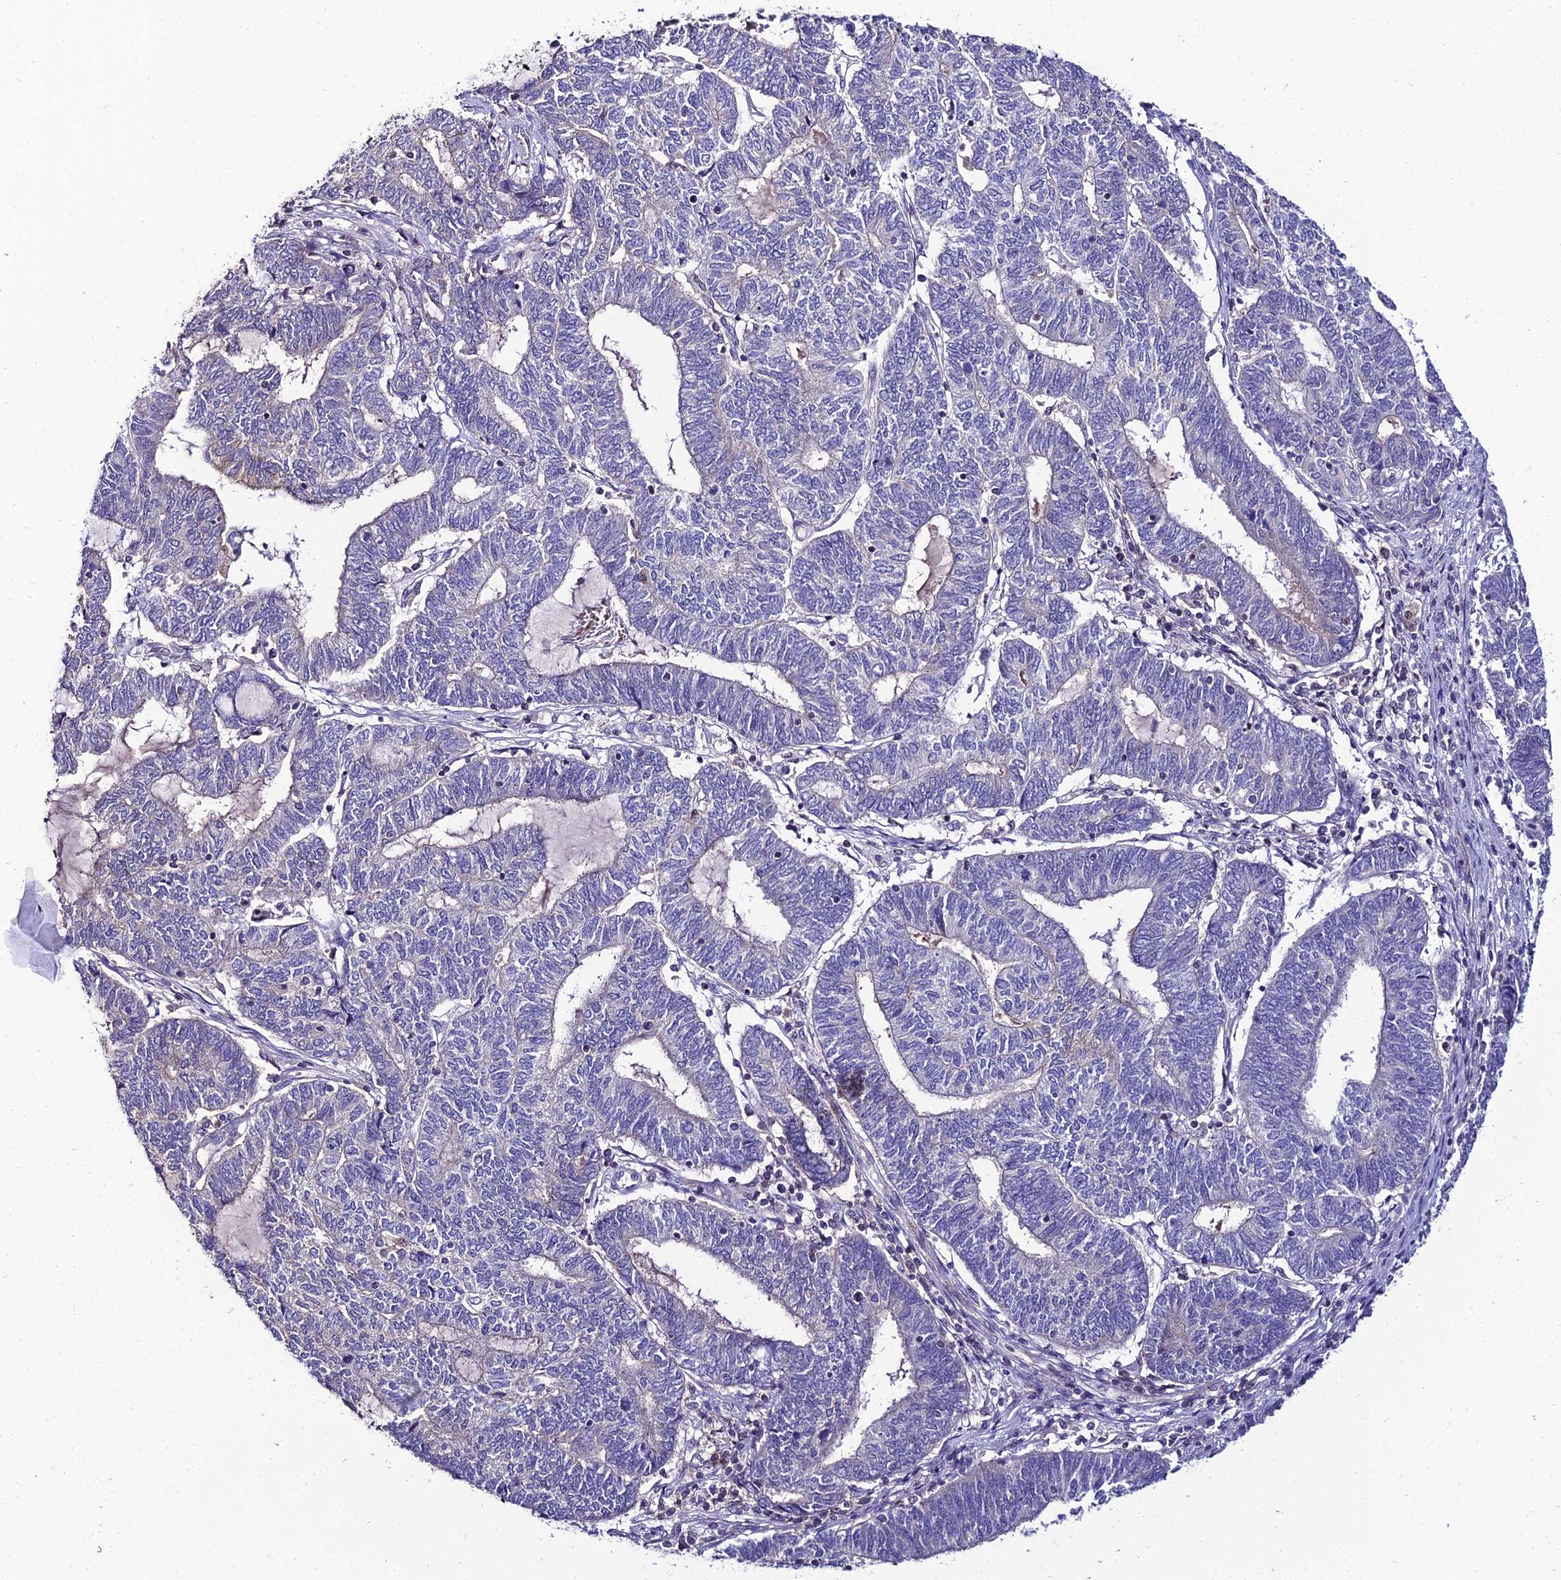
{"staining": {"intensity": "negative", "quantity": "none", "location": "none"}, "tissue": "endometrial cancer", "cell_type": "Tumor cells", "image_type": "cancer", "snomed": [{"axis": "morphology", "description": "Adenocarcinoma, NOS"}, {"axis": "topography", "description": "Uterus"}, {"axis": "topography", "description": "Endometrium"}], "caption": "An immunohistochemistry histopathology image of endometrial cancer (adenocarcinoma) is shown. There is no staining in tumor cells of endometrial cancer (adenocarcinoma). (DAB IHC with hematoxylin counter stain).", "gene": "SHQ1", "patient": {"sex": "female", "age": 70}}